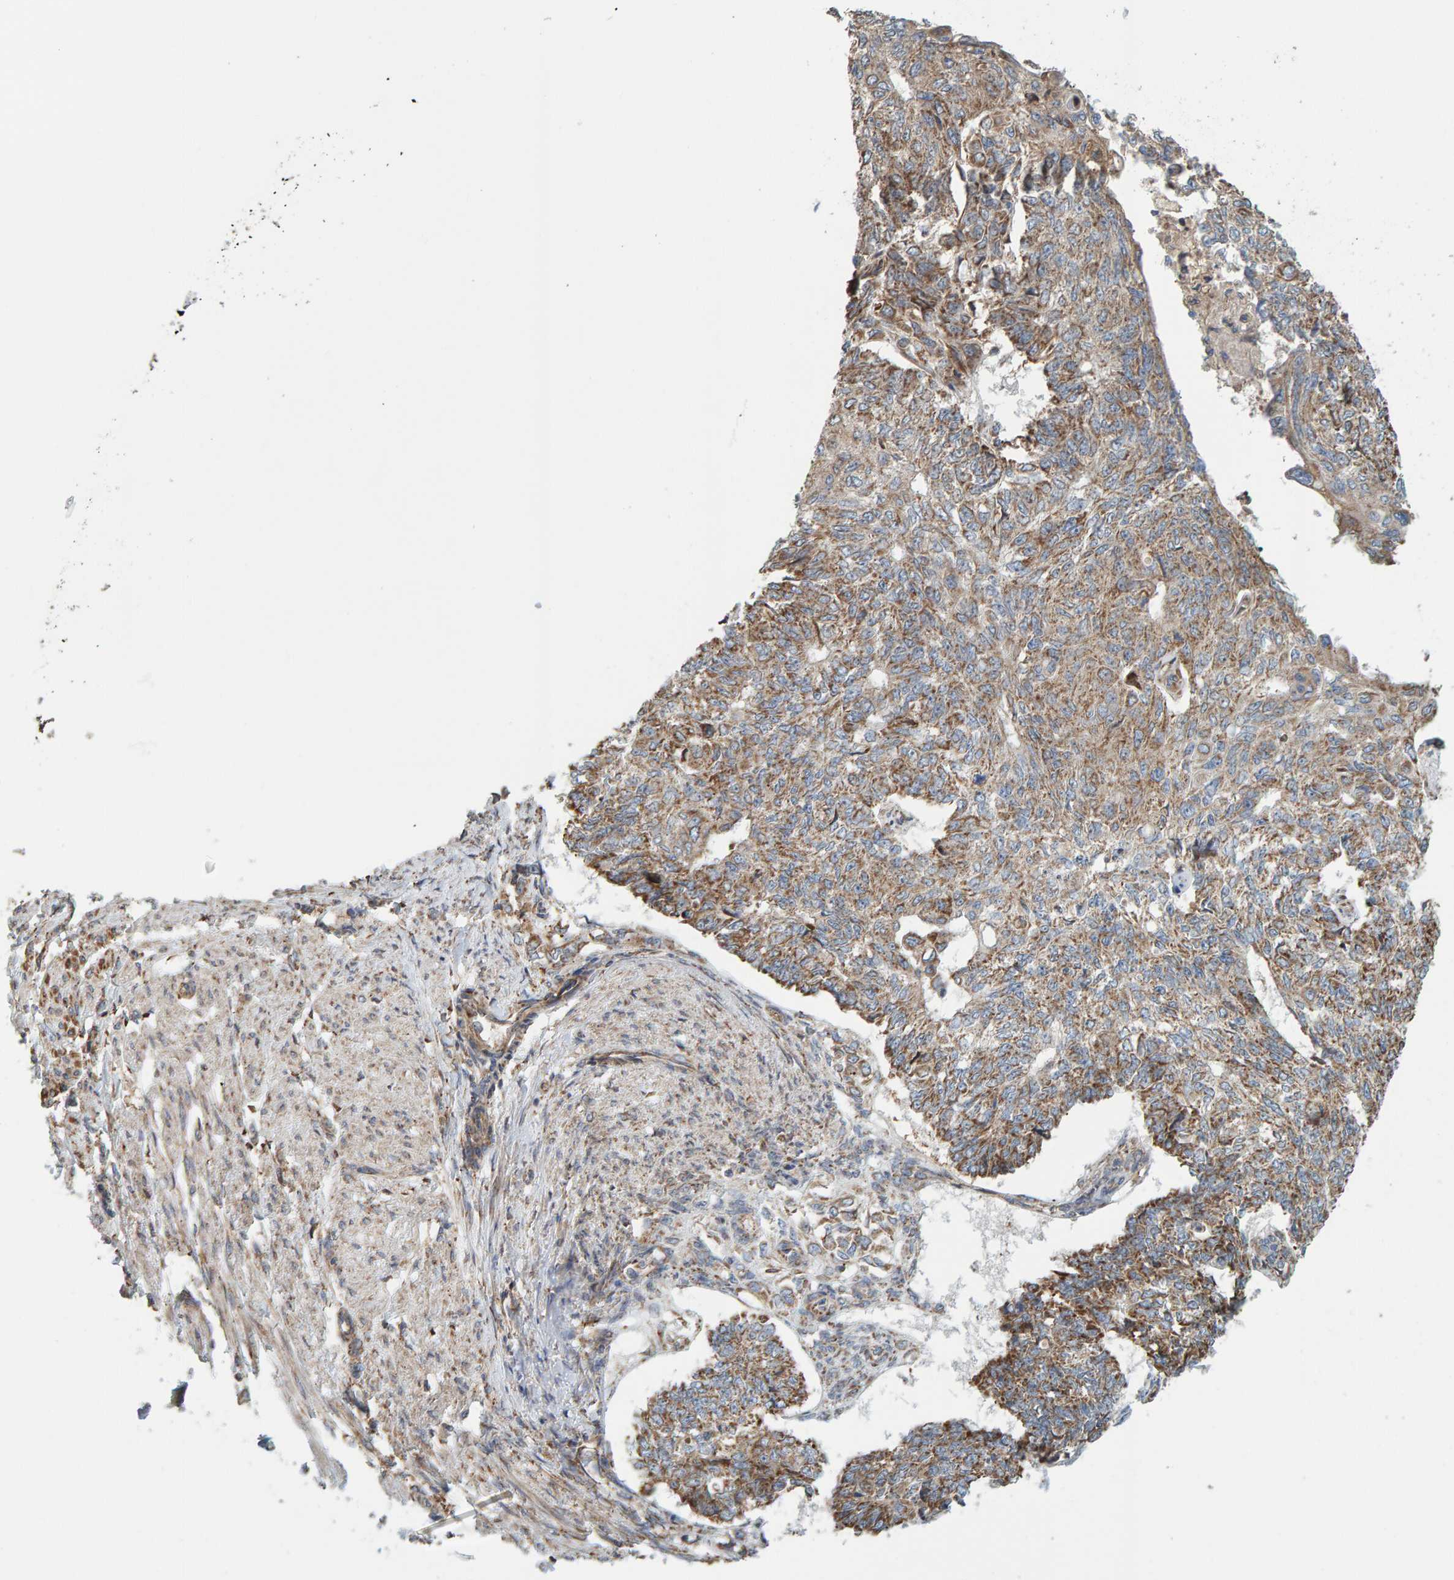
{"staining": {"intensity": "moderate", "quantity": ">75%", "location": "cytoplasmic/membranous"}, "tissue": "endometrial cancer", "cell_type": "Tumor cells", "image_type": "cancer", "snomed": [{"axis": "morphology", "description": "Adenocarcinoma, NOS"}, {"axis": "topography", "description": "Endometrium"}], "caption": "The immunohistochemical stain shows moderate cytoplasmic/membranous staining in tumor cells of endometrial adenocarcinoma tissue.", "gene": "MRPL45", "patient": {"sex": "female", "age": 32}}